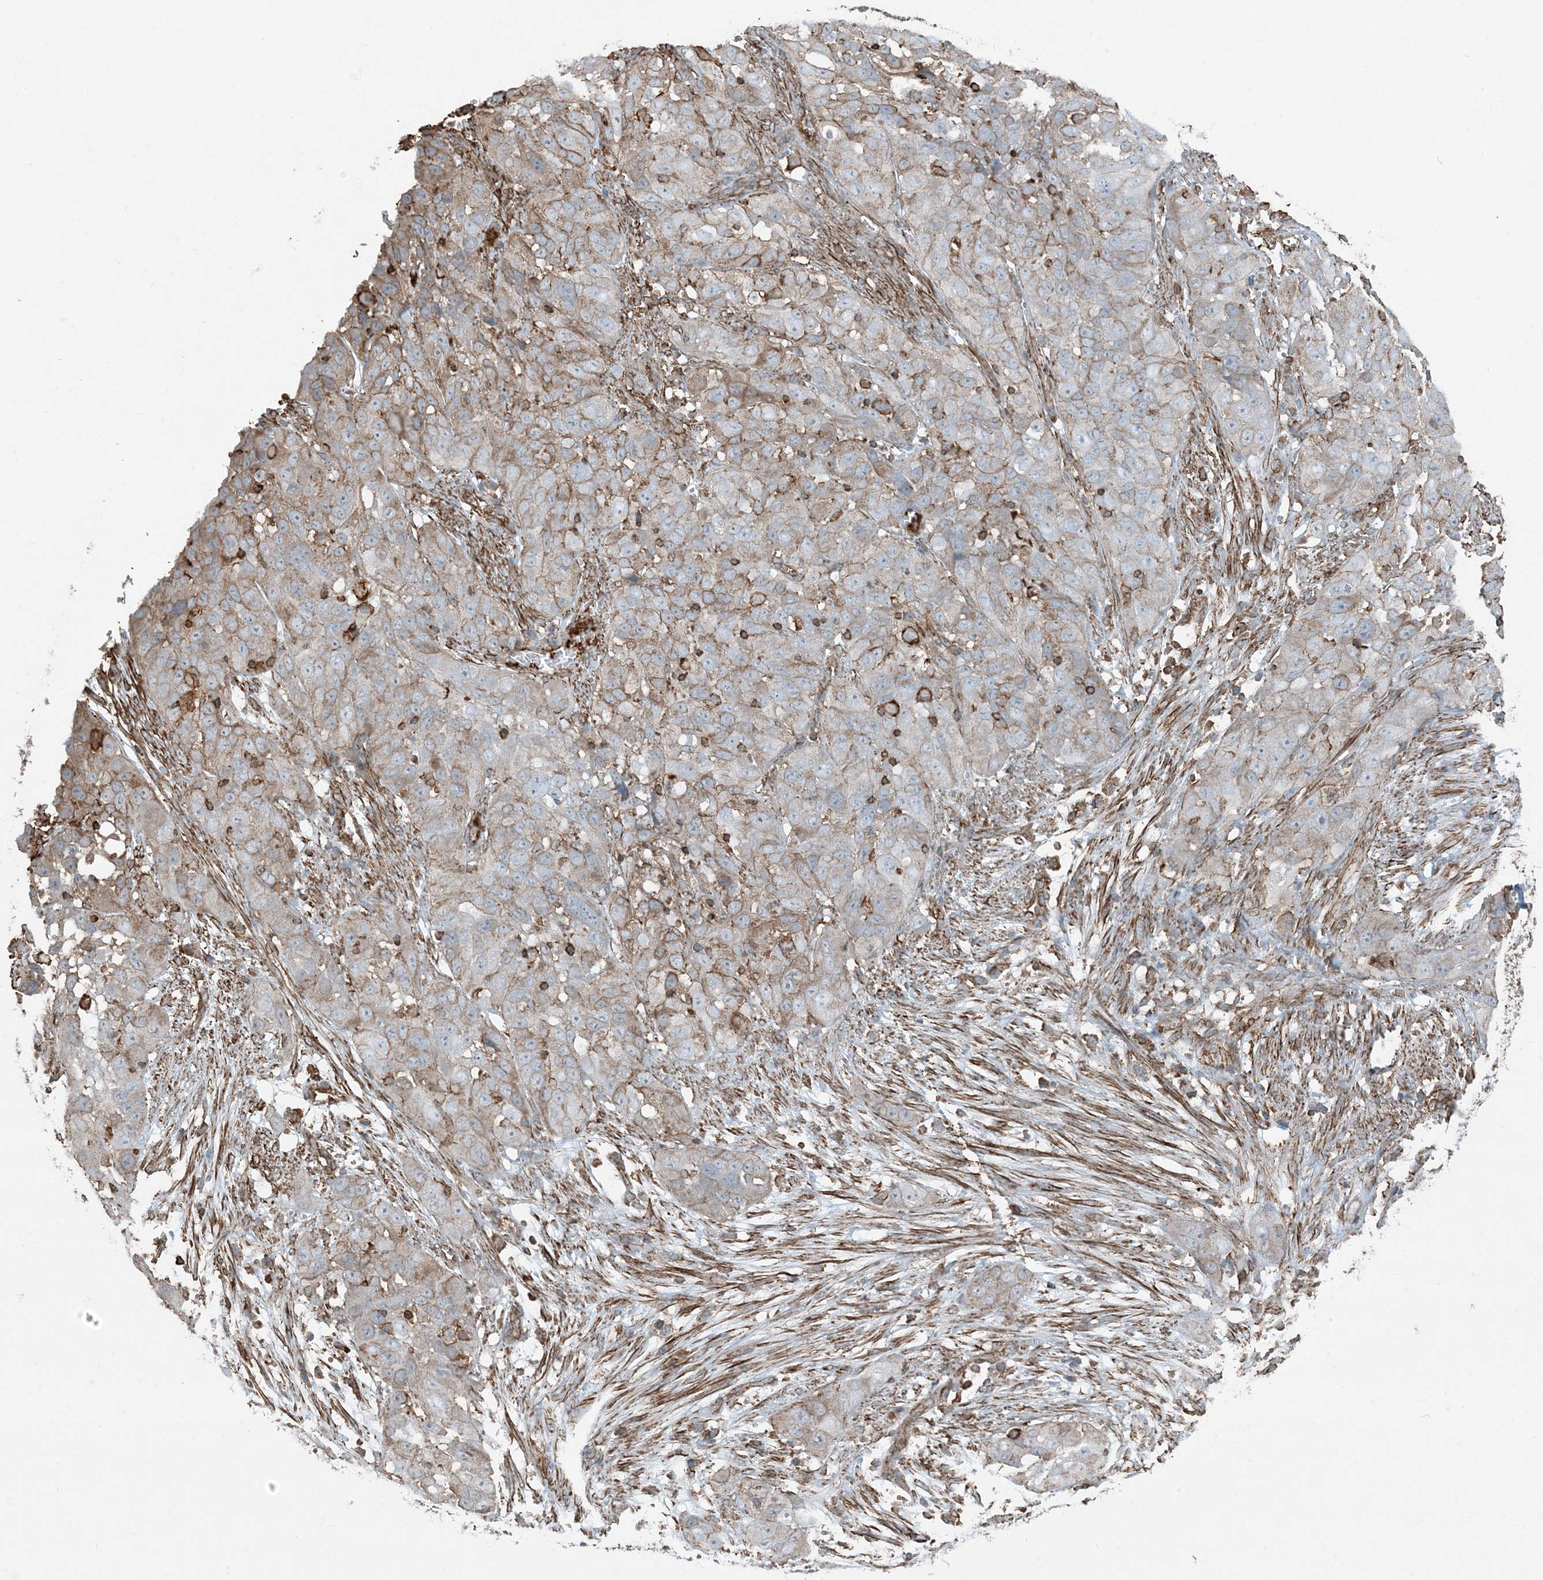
{"staining": {"intensity": "weak", "quantity": "25%-75%", "location": "cytoplasmic/membranous"}, "tissue": "cervical cancer", "cell_type": "Tumor cells", "image_type": "cancer", "snomed": [{"axis": "morphology", "description": "Squamous cell carcinoma, NOS"}, {"axis": "topography", "description": "Cervix"}], "caption": "An immunohistochemistry (IHC) micrograph of tumor tissue is shown. Protein staining in brown shows weak cytoplasmic/membranous positivity in cervical squamous cell carcinoma within tumor cells.", "gene": "APOBEC3C", "patient": {"sex": "female", "age": 32}}